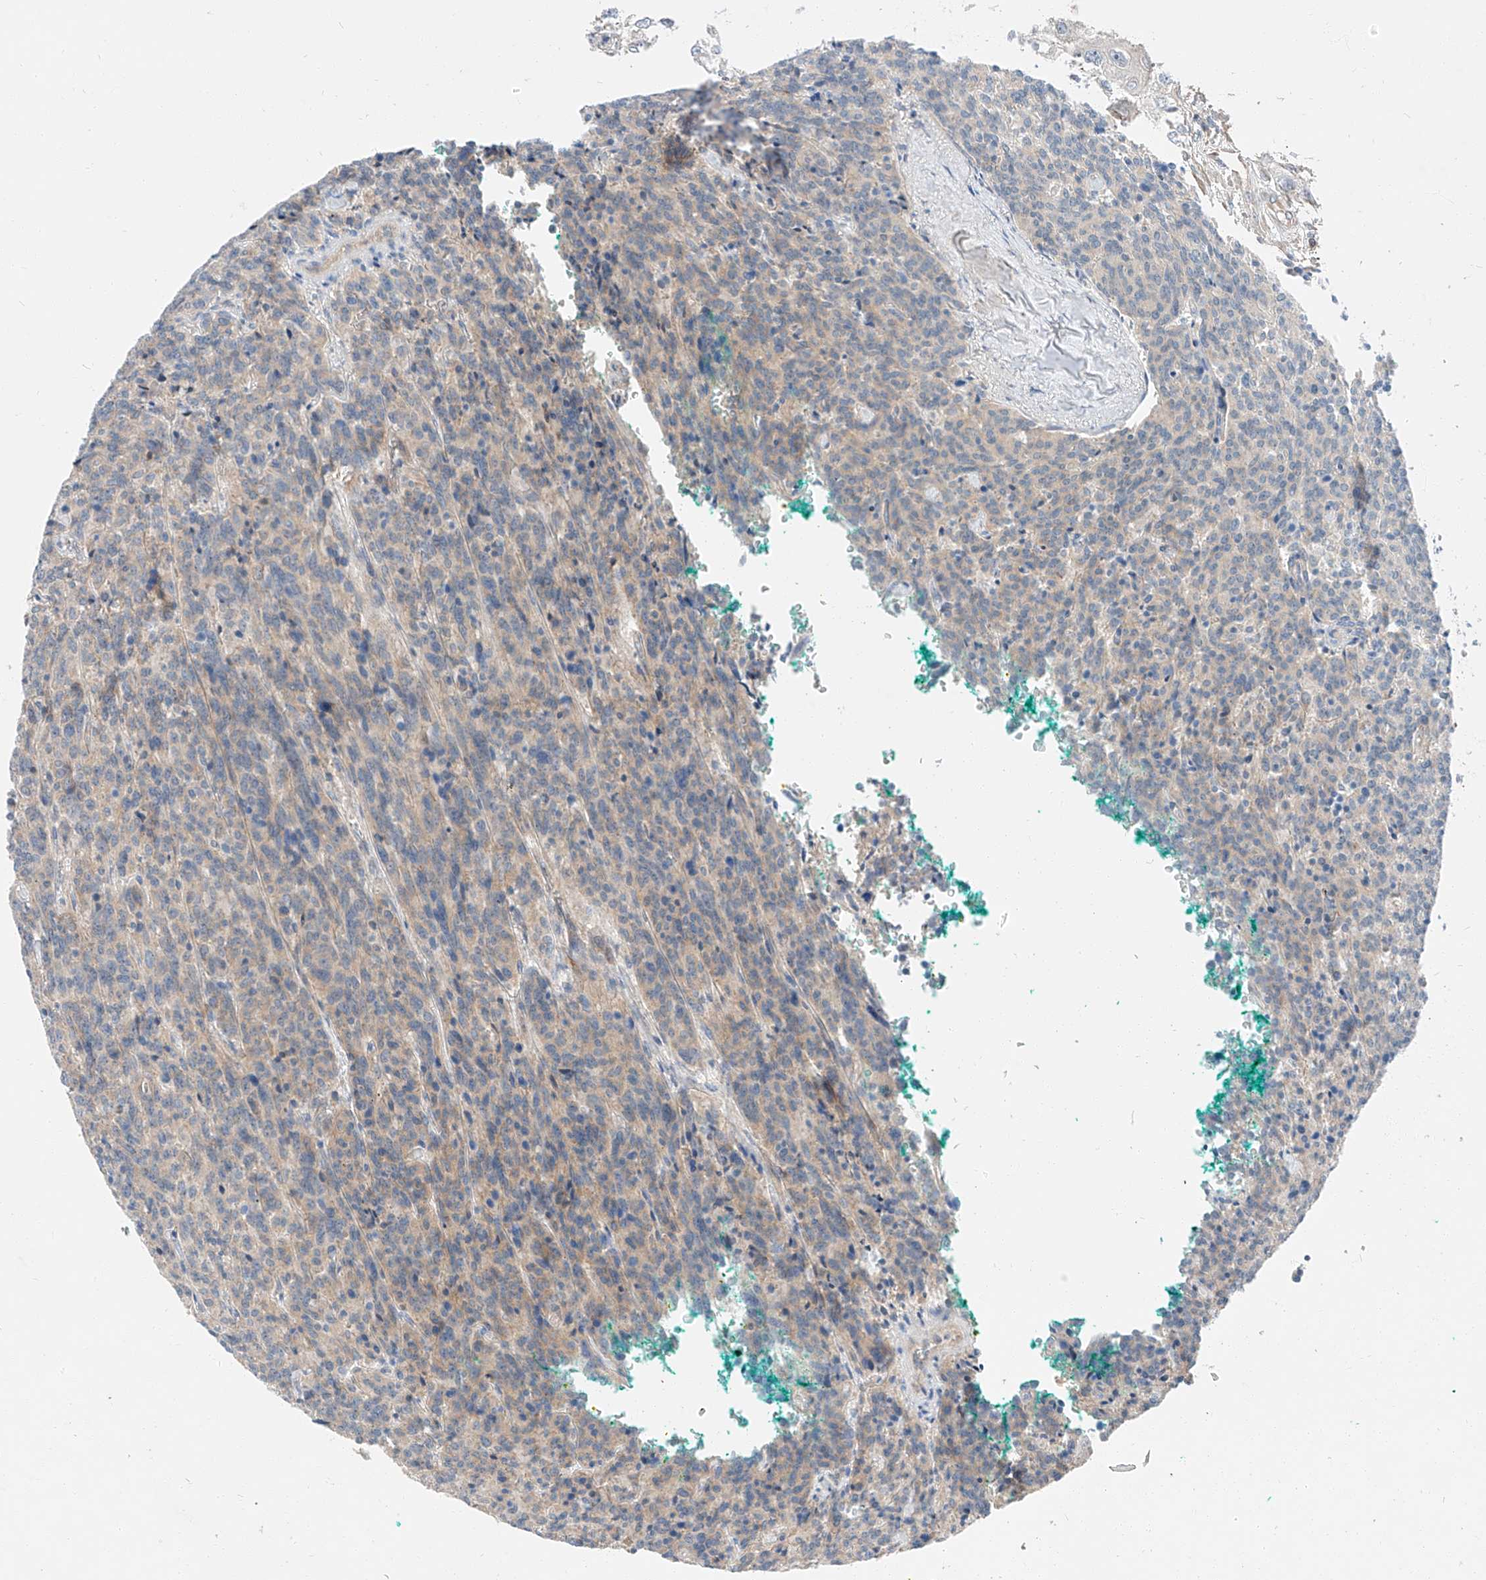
{"staining": {"intensity": "weak", "quantity": "25%-75%", "location": "cytoplasmic/membranous"}, "tissue": "carcinoid", "cell_type": "Tumor cells", "image_type": "cancer", "snomed": [{"axis": "morphology", "description": "Carcinoid, malignant, NOS"}, {"axis": "topography", "description": "Lung"}], "caption": "Approximately 25%-75% of tumor cells in human carcinoid show weak cytoplasmic/membranous protein staining as visualized by brown immunohistochemical staining.", "gene": "RUSC1", "patient": {"sex": "female", "age": 46}}